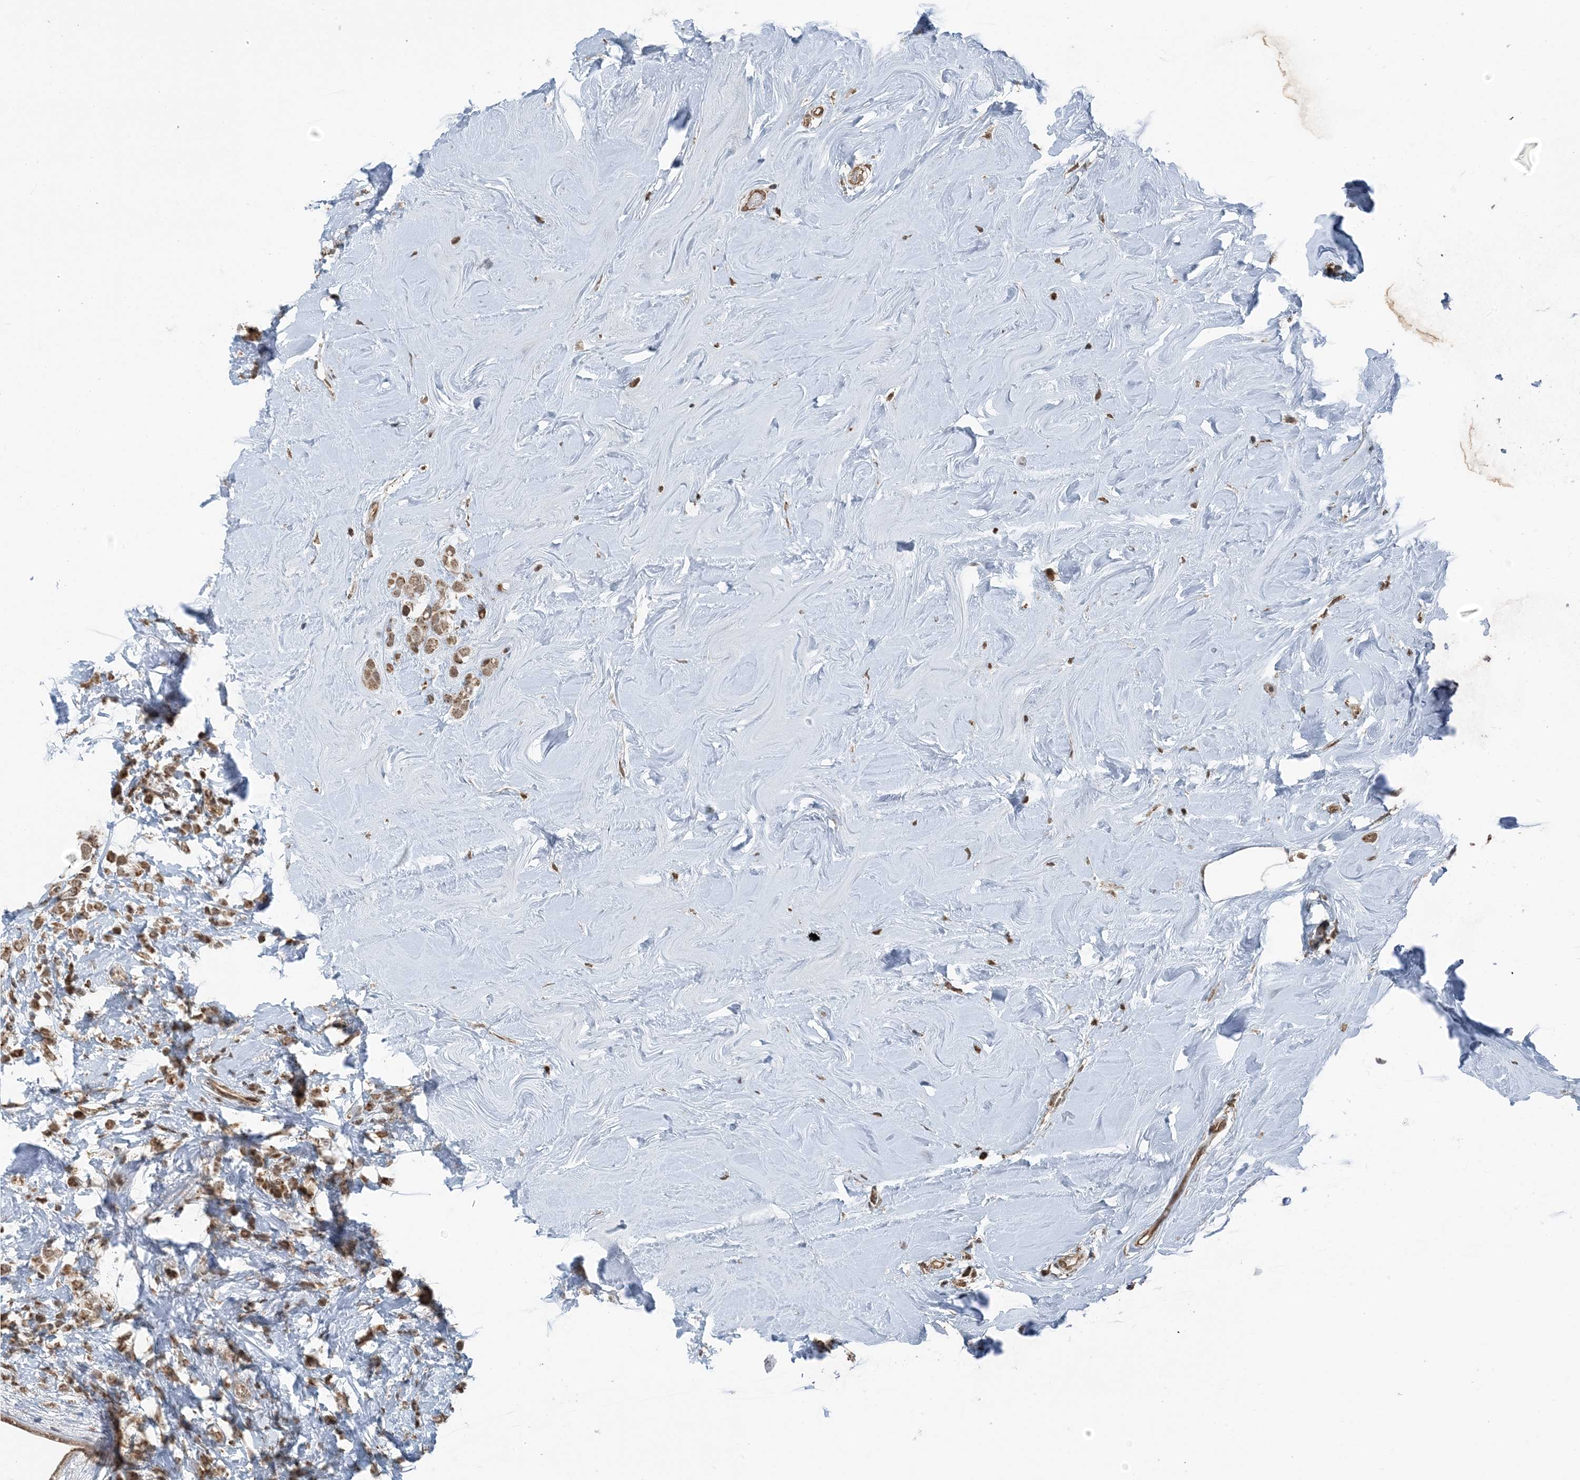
{"staining": {"intensity": "moderate", "quantity": ">75%", "location": "cytoplasmic/membranous"}, "tissue": "breast cancer", "cell_type": "Tumor cells", "image_type": "cancer", "snomed": [{"axis": "morphology", "description": "Lobular carcinoma"}, {"axis": "topography", "description": "Breast"}], "caption": "Human breast cancer (lobular carcinoma) stained with a brown dye shows moderate cytoplasmic/membranous positive staining in about >75% of tumor cells.", "gene": "PILRB", "patient": {"sex": "female", "age": 47}}